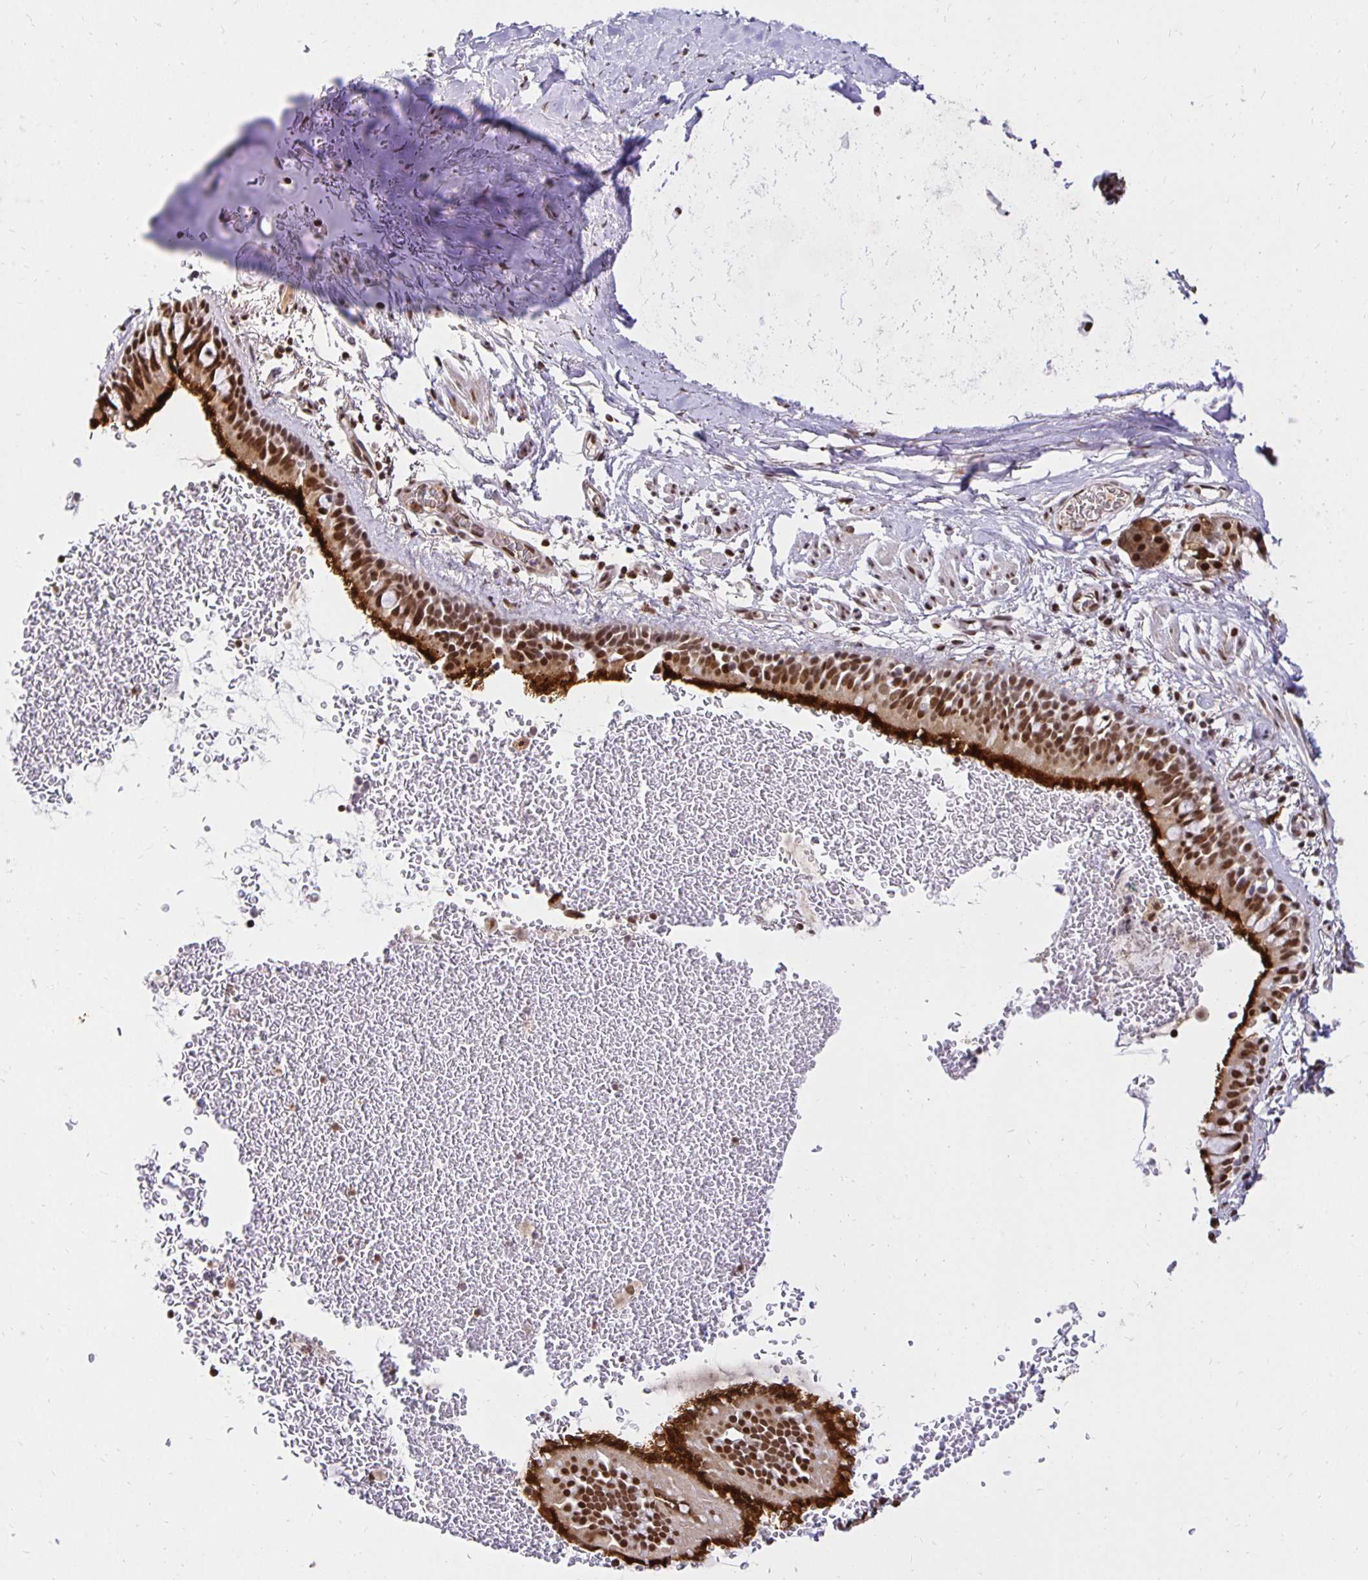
{"staining": {"intensity": "strong", "quantity": ">75%", "location": "cytoplasmic/membranous,nuclear"}, "tissue": "bronchus", "cell_type": "Respiratory epithelial cells", "image_type": "normal", "snomed": [{"axis": "morphology", "description": "Normal tissue, NOS"}, {"axis": "topography", "description": "Lymph node"}, {"axis": "topography", "description": "Cartilage tissue"}, {"axis": "topography", "description": "Bronchus"}], "caption": "A histopathology image of bronchus stained for a protein demonstrates strong cytoplasmic/membranous,nuclear brown staining in respiratory epithelial cells.", "gene": "ZNF579", "patient": {"sex": "female", "age": 70}}